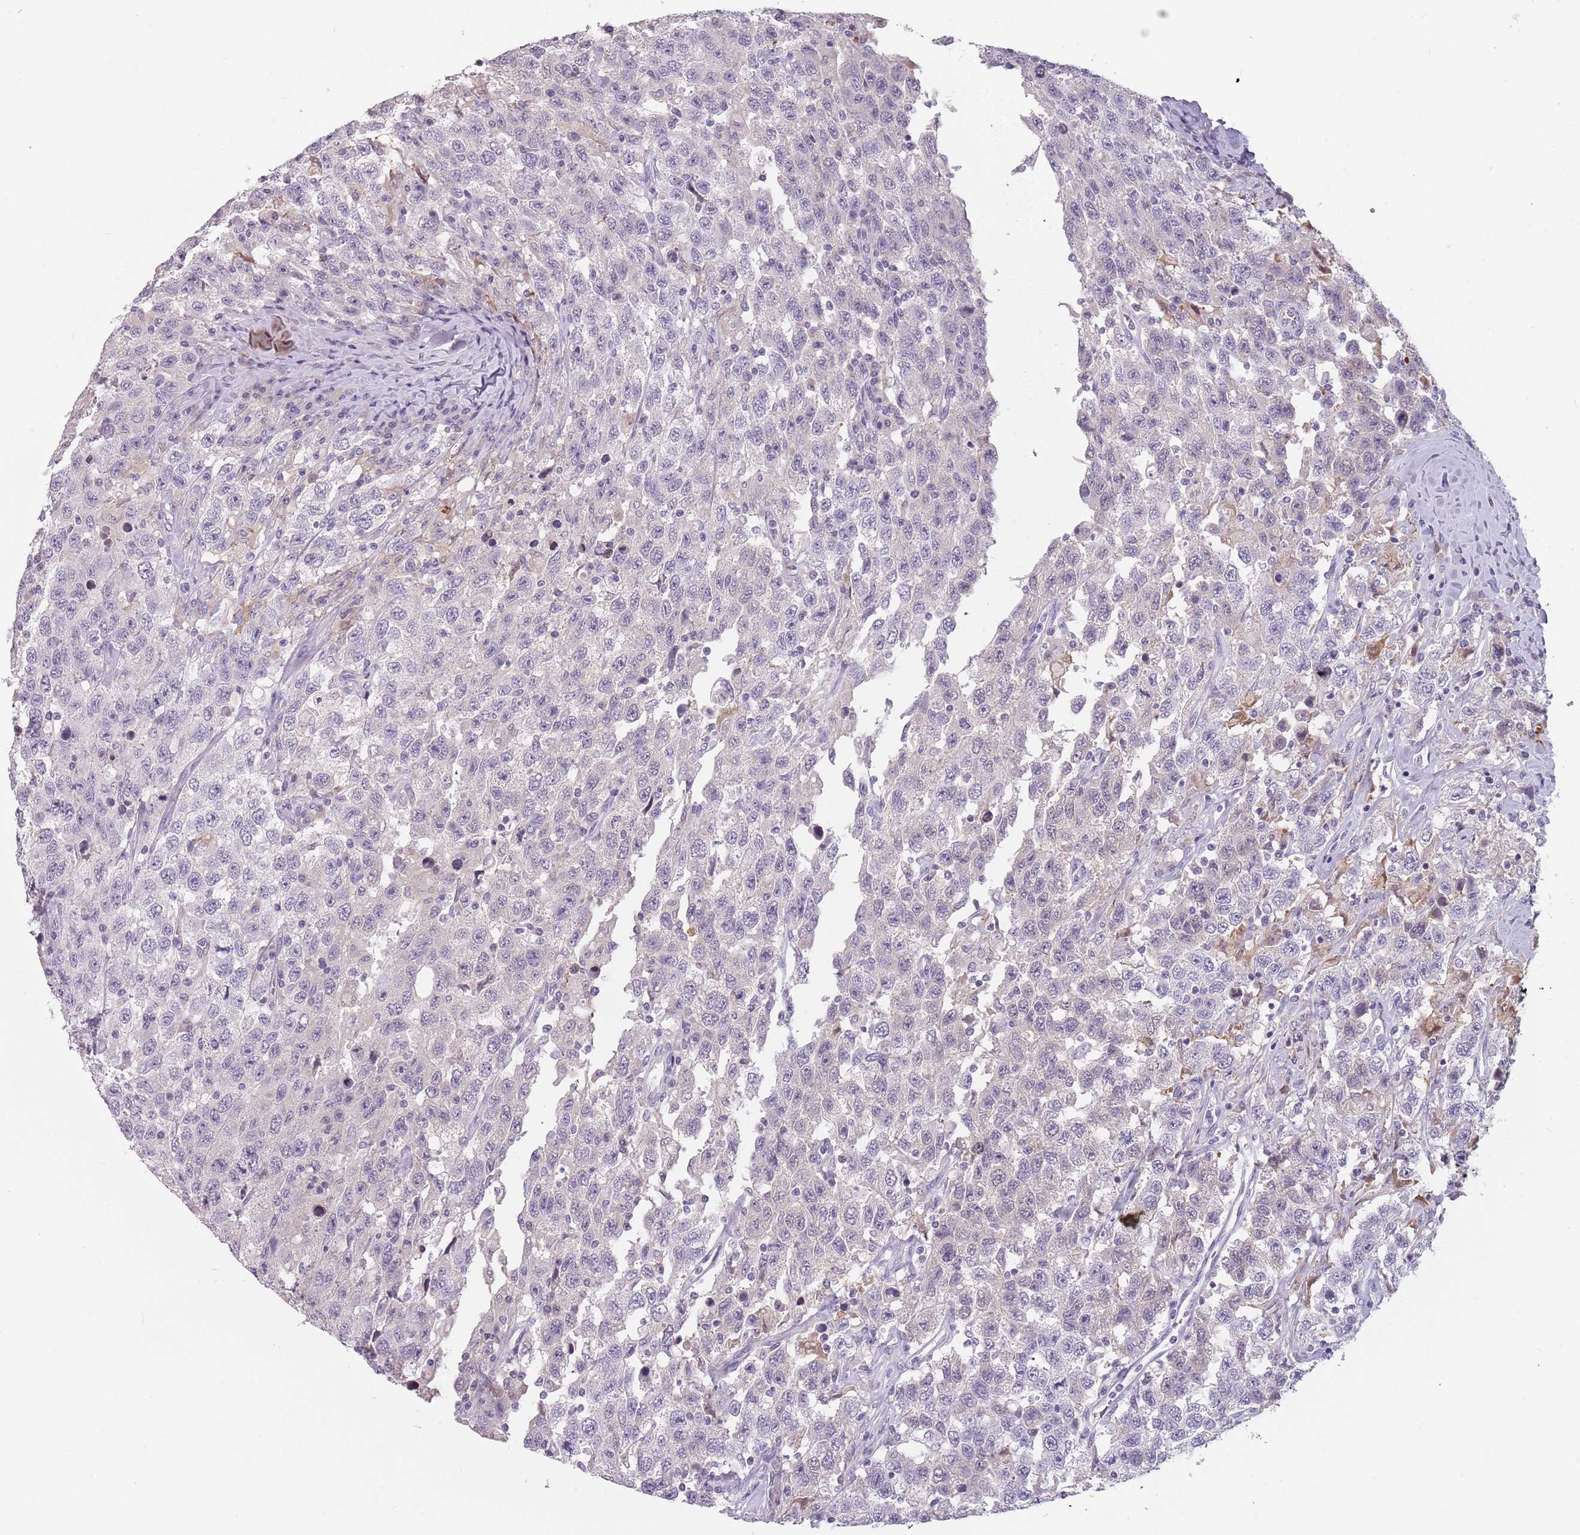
{"staining": {"intensity": "negative", "quantity": "none", "location": "none"}, "tissue": "testis cancer", "cell_type": "Tumor cells", "image_type": "cancer", "snomed": [{"axis": "morphology", "description": "Seminoma, NOS"}, {"axis": "topography", "description": "Testis"}], "caption": "DAB (3,3'-diaminobenzidine) immunohistochemical staining of testis cancer shows no significant positivity in tumor cells. (DAB IHC with hematoxylin counter stain).", "gene": "CEP19", "patient": {"sex": "male", "age": 65}}